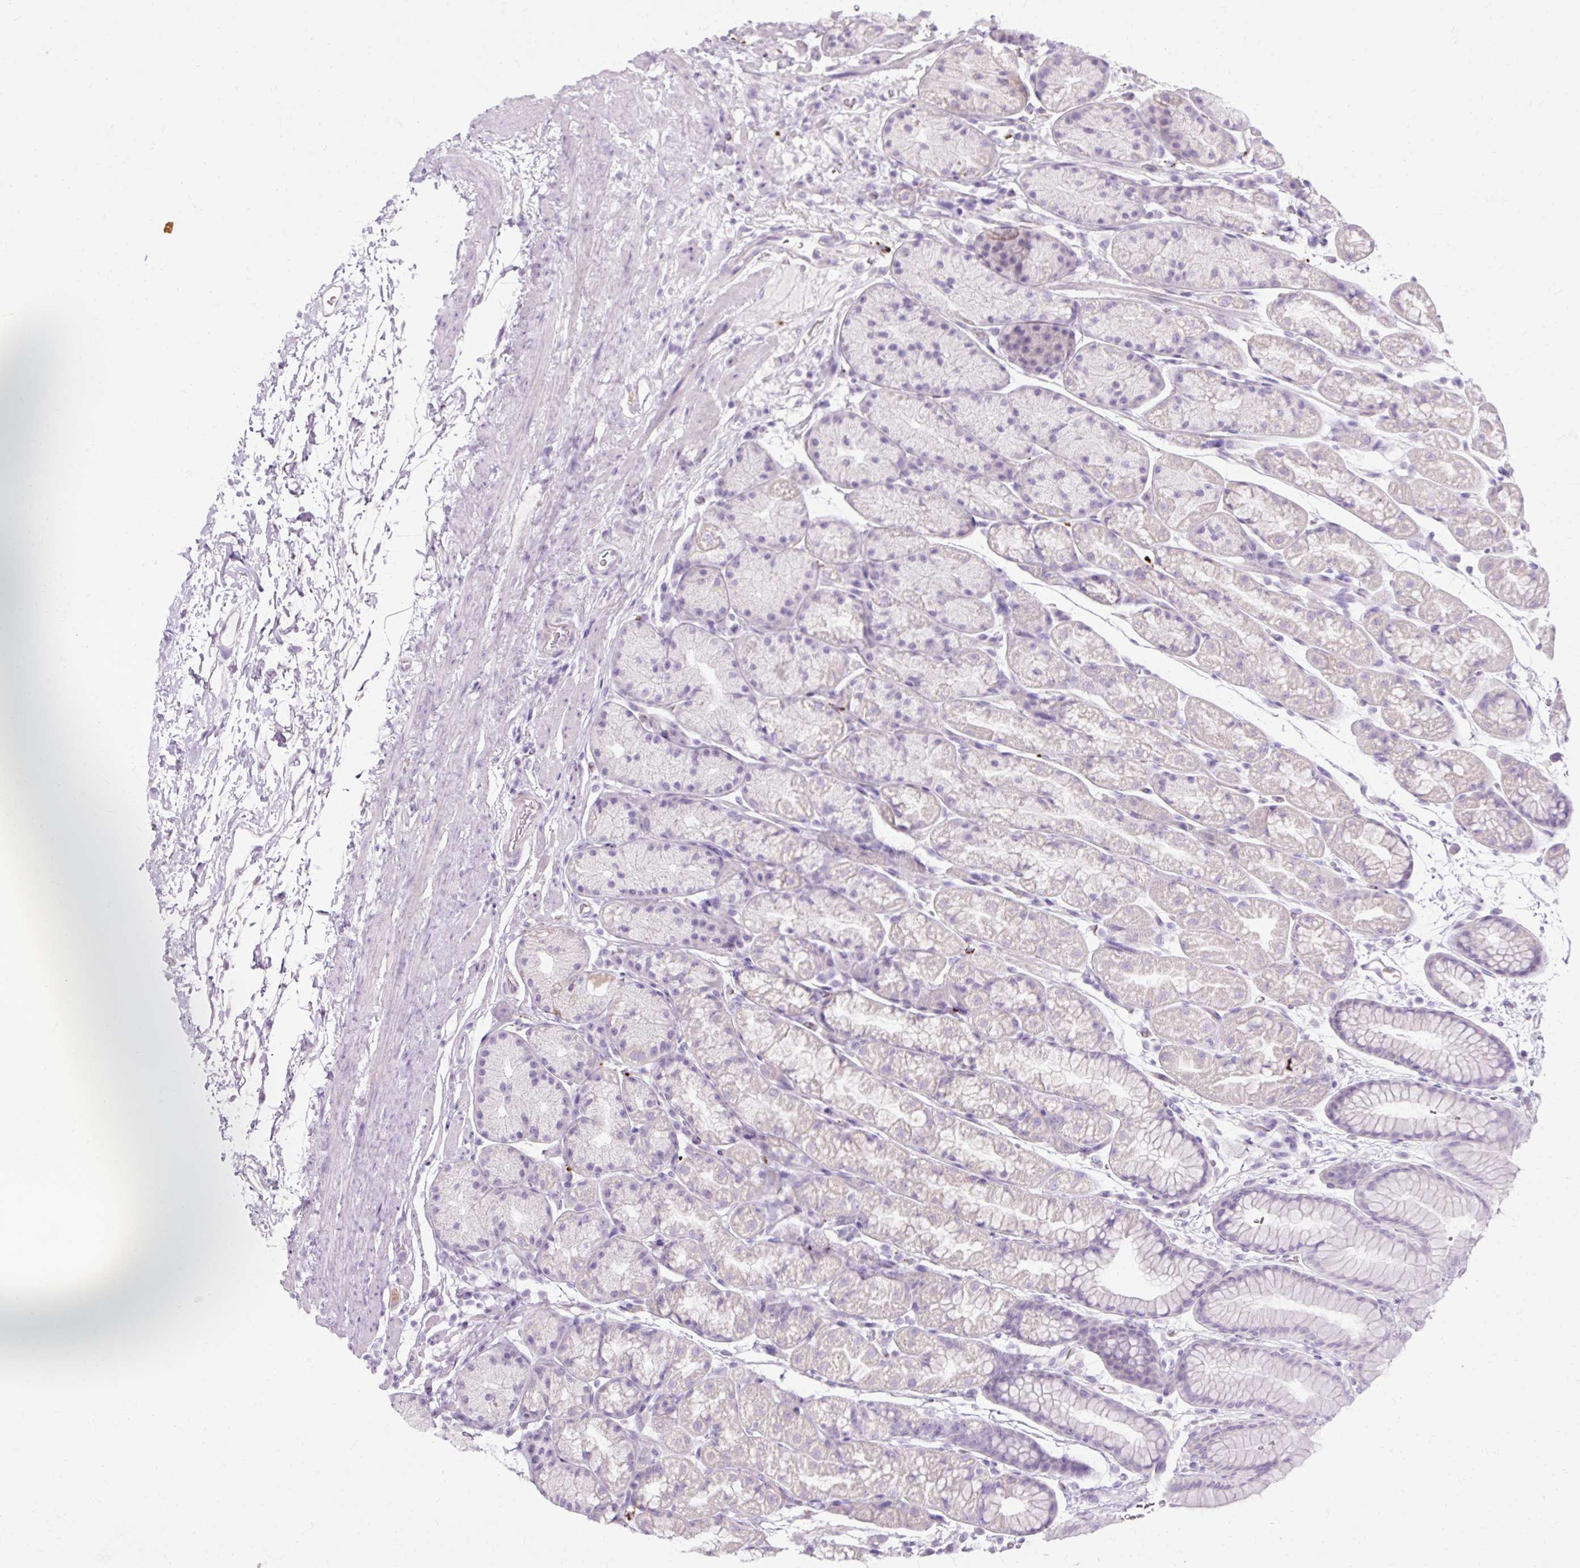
{"staining": {"intensity": "negative", "quantity": "none", "location": "none"}, "tissue": "stomach", "cell_type": "Glandular cells", "image_type": "normal", "snomed": [{"axis": "morphology", "description": "Normal tissue, NOS"}, {"axis": "topography", "description": "Stomach, lower"}], "caption": "Glandular cells show no significant positivity in benign stomach. The staining was performed using DAB to visualize the protein expression in brown, while the nuclei were stained in blue with hematoxylin (Magnification: 20x).", "gene": "HSD11B1", "patient": {"sex": "male", "age": 67}}